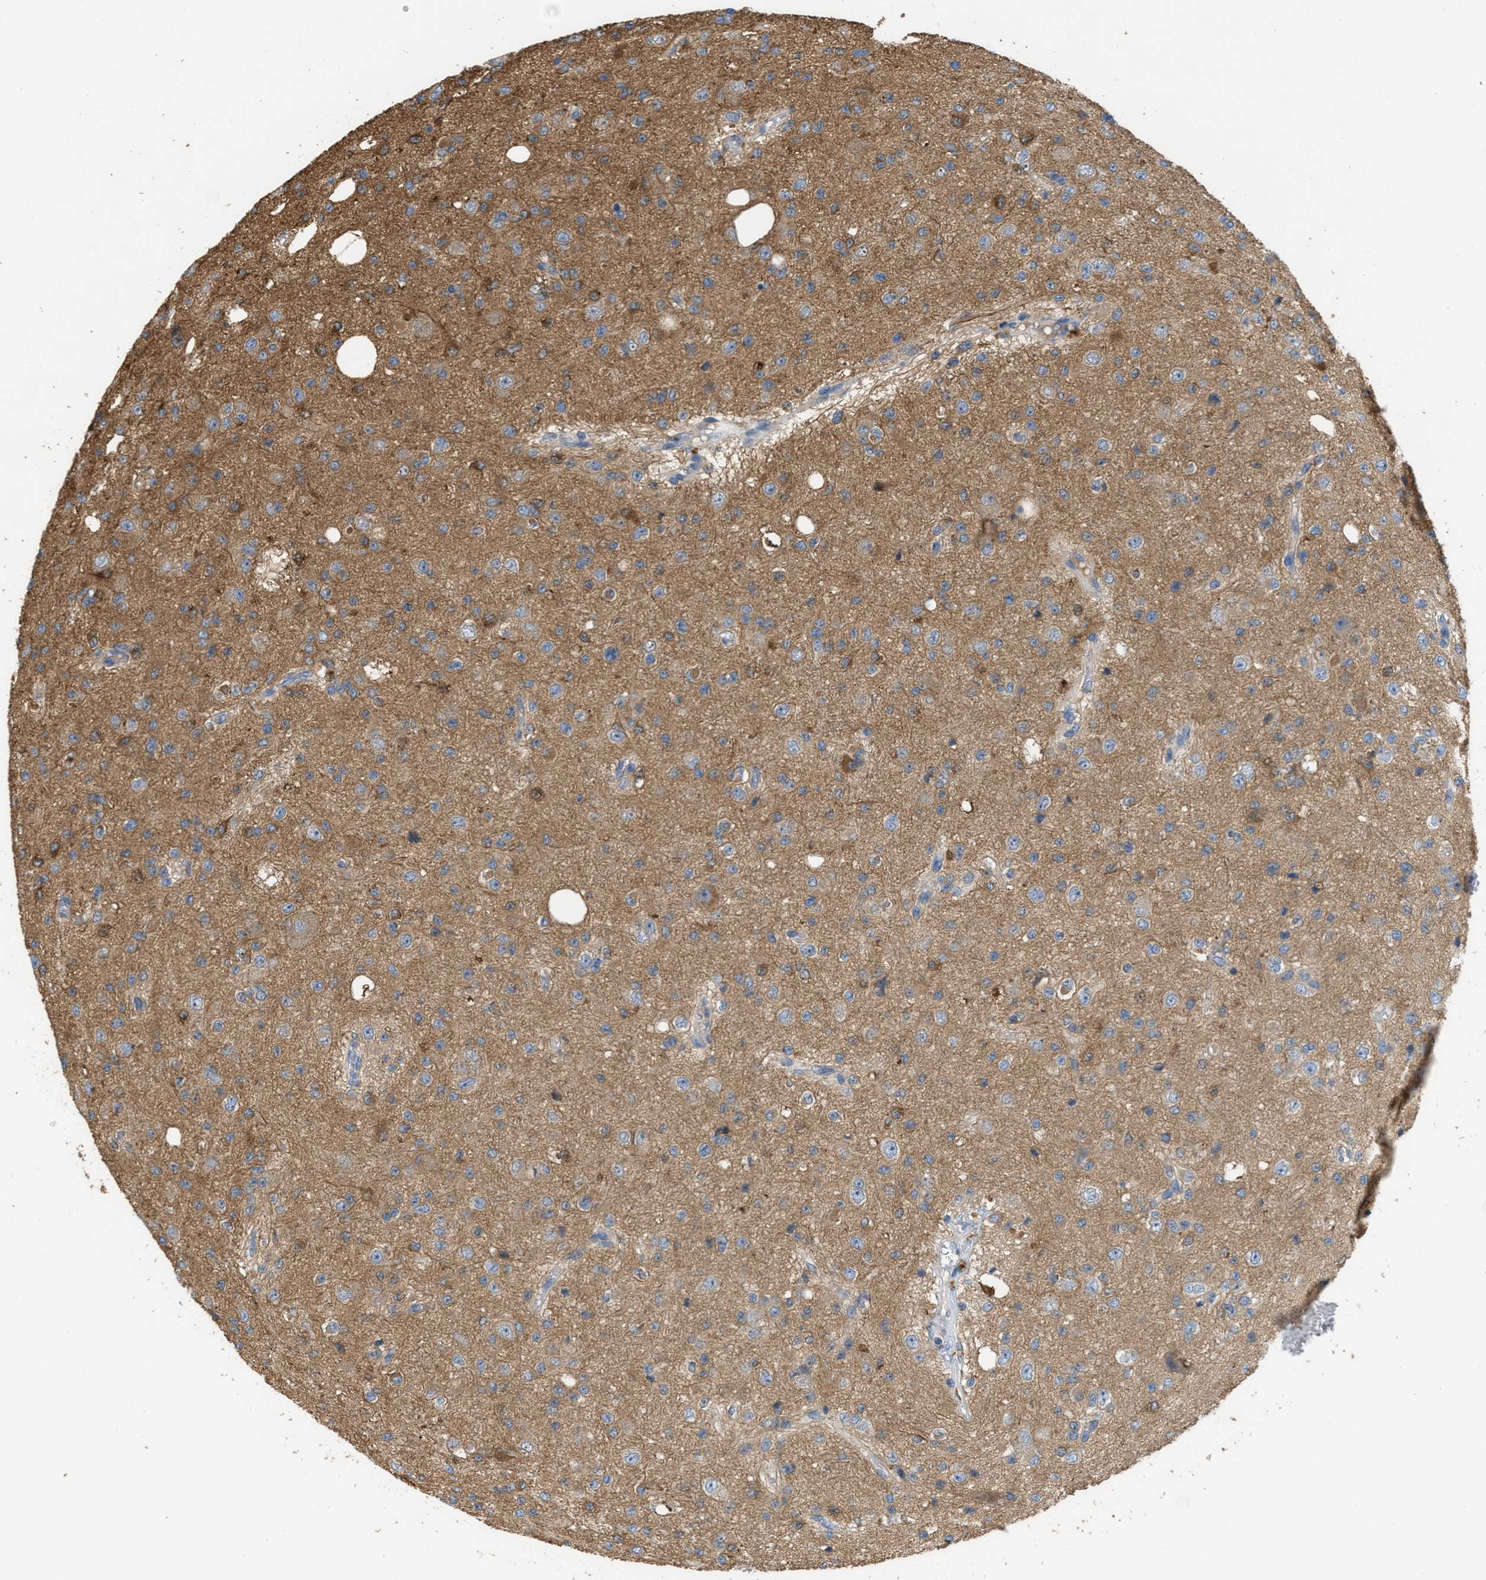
{"staining": {"intensity": "moderate", "quantity": "<25%", "location": "cytoplasmic/membranous"}, "tissue": "glioma", "cell_type": "Tumor cells", "image_type": "cancer", "snomed": [{"axis": "morphology", "description": "Glioma, malignant, High grade"}, {"axis": "topography", "description": "pancreas cauda"}], "caption": "IHC photomicrograph of neoplastic tissue: glioma stained using immunohistochemistry reveals low levels of moderate protein expression localized specifically in the cytoplasmic/membranous of tumor cells, appearing as a cytoplasmic/membranous brown color.", "gene": "UBA5", "patient": {"sex": "male", "age": 60}}